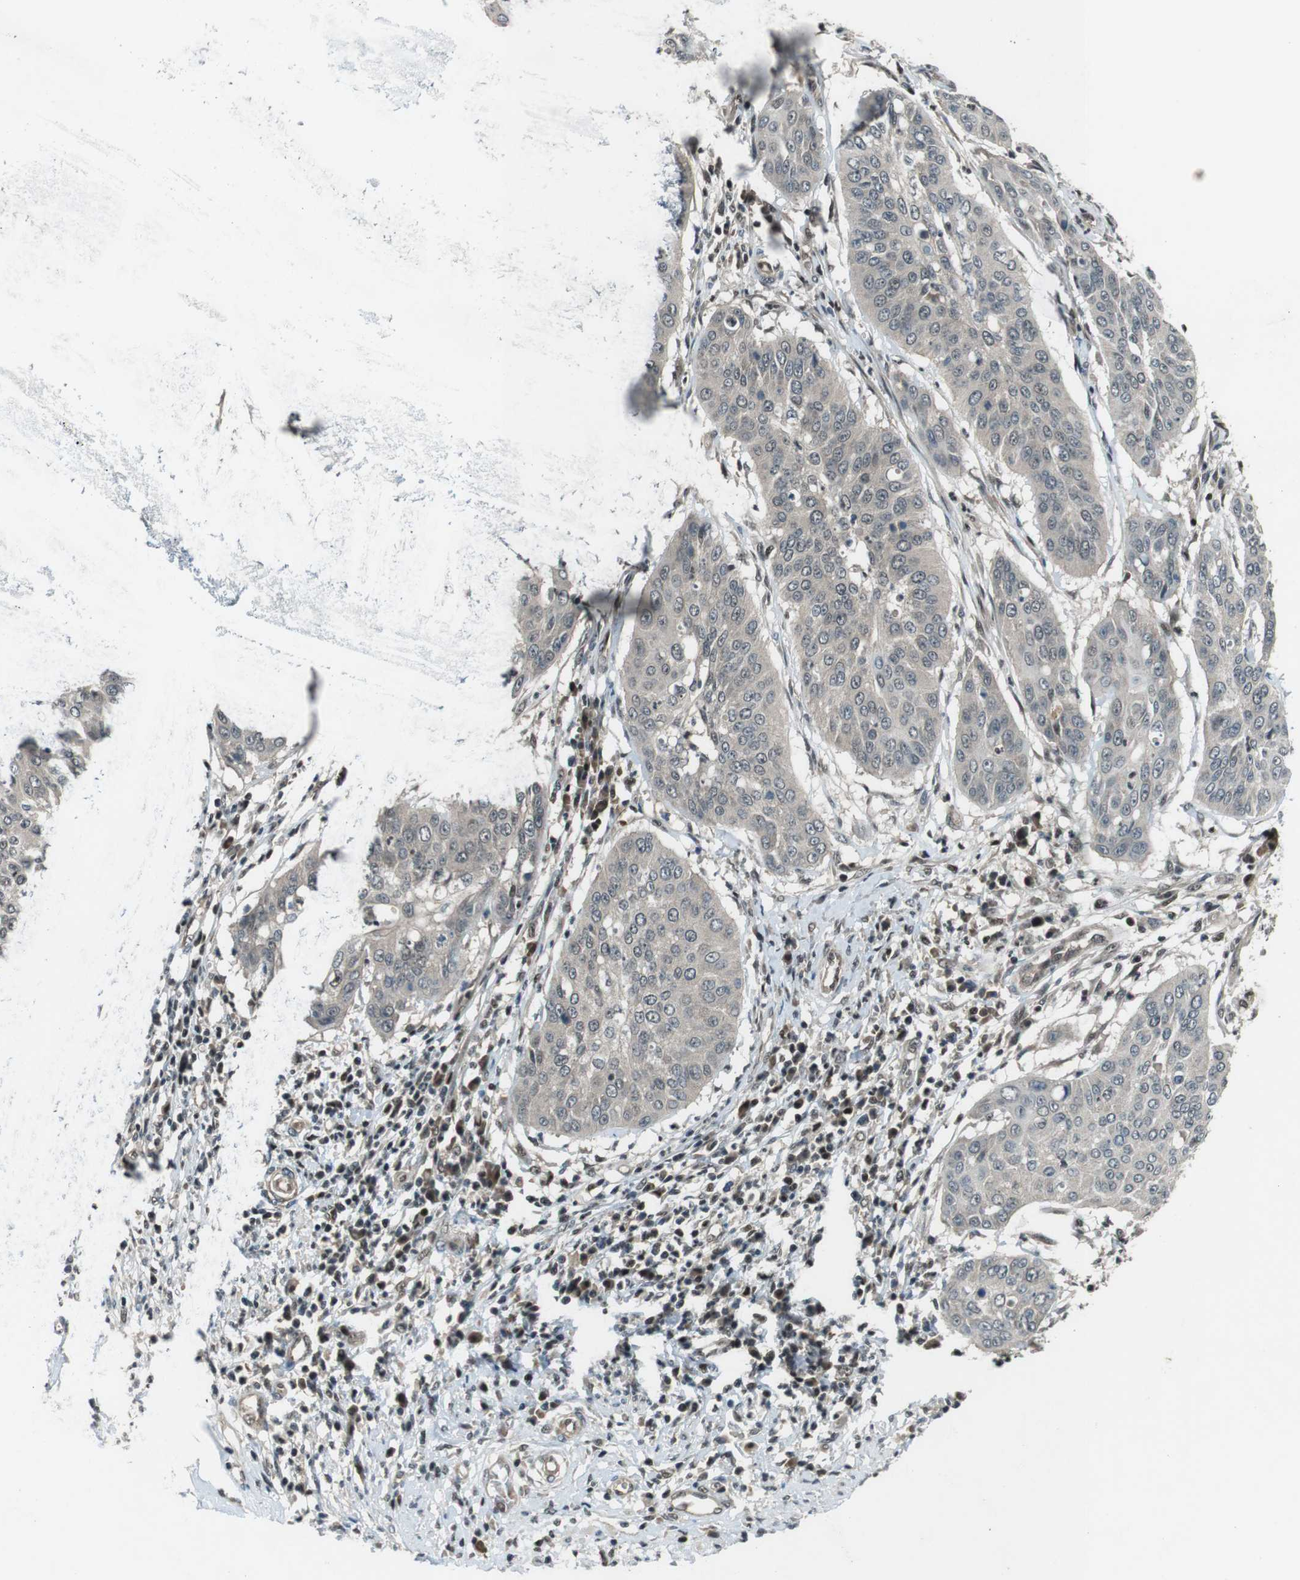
{"staining": {"intensity": "weak", "quantity": "<25%", "location": "nuclear"}, "tissue": "cervical cancer", "cell_type": "Tumor cells", "image_type": "cancer", "snomed": [{"axis": "morphology", "description": "Normal tissue, NOS"}, {"axis": "morphology", "description": "Squamous cell carcinoma, NOS"}, {"axis": "topography", "description": "Cervix"}], "caption": "This is an immunohistochemistry histopathology image of human cervical cancer (squamous cell carcinoma). There is no expression in tumor cells.", "gene": "MAPKAPK5", "patient": {"sex": "female", "age": 39}}